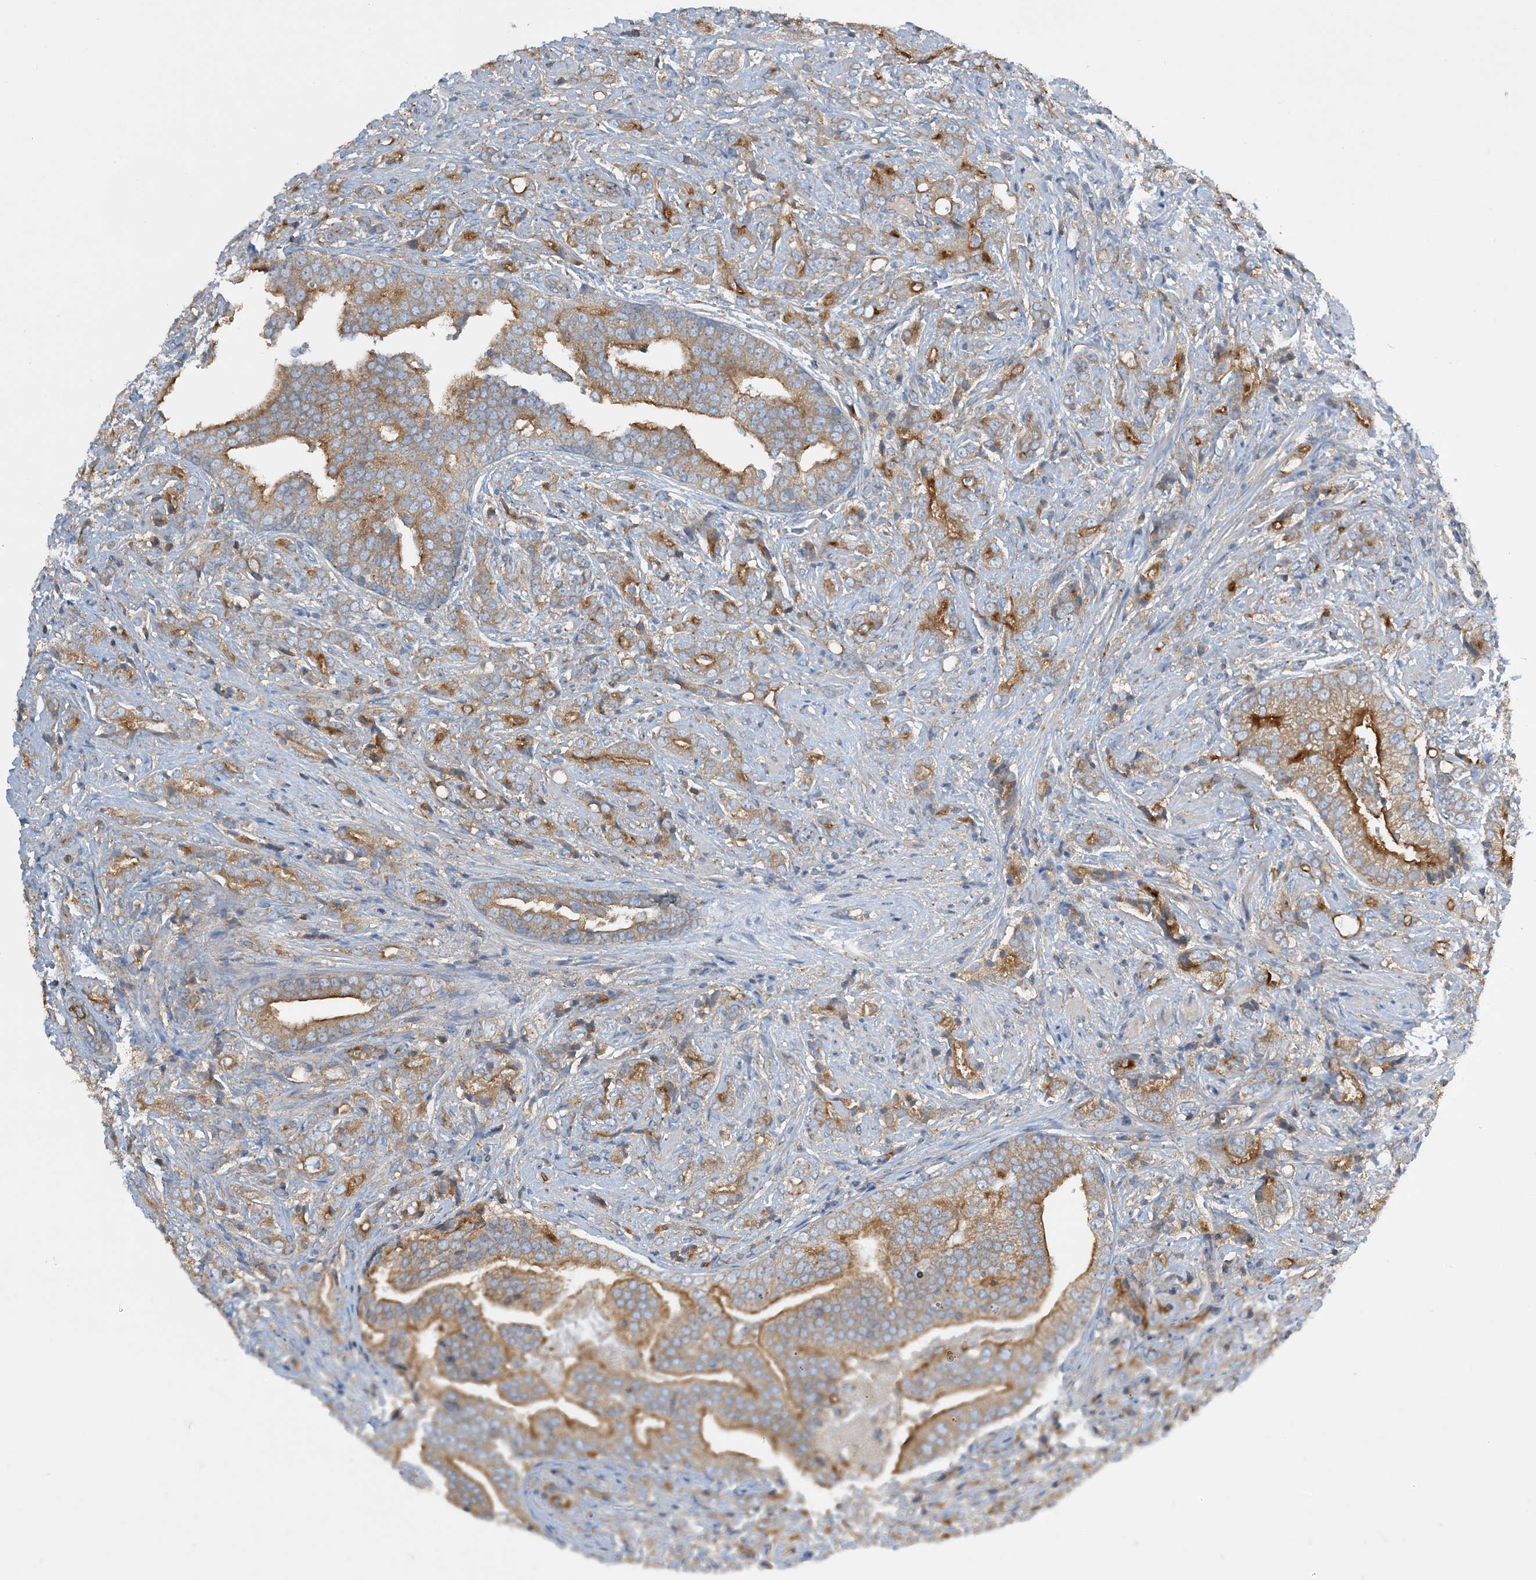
{"staining": {"intensity": "moderate", "quantity": ">75%", "location": "cytoplasmic/membranous"}, "tissue": "prostate cancer", "cell_type": "Tumor cells", "image_type": "cancer", "snomed": [{"axis": "morphology", "description": "Adenocarcinoma, High grade"}, {"axis": "topography", "description": "Prostate"}], "caption": "Immunohistochemical staining of prostate cancer (high-grade adenocarcinoma) shows medium levels of moderate cytoplasmic/membranous expression in approximately >75% of tumor cells. (DAB = brown stain, brightfield microscopy at high magnification).", "gene": "SIDT1", "patient": {"sex": "male", "age": 57}}